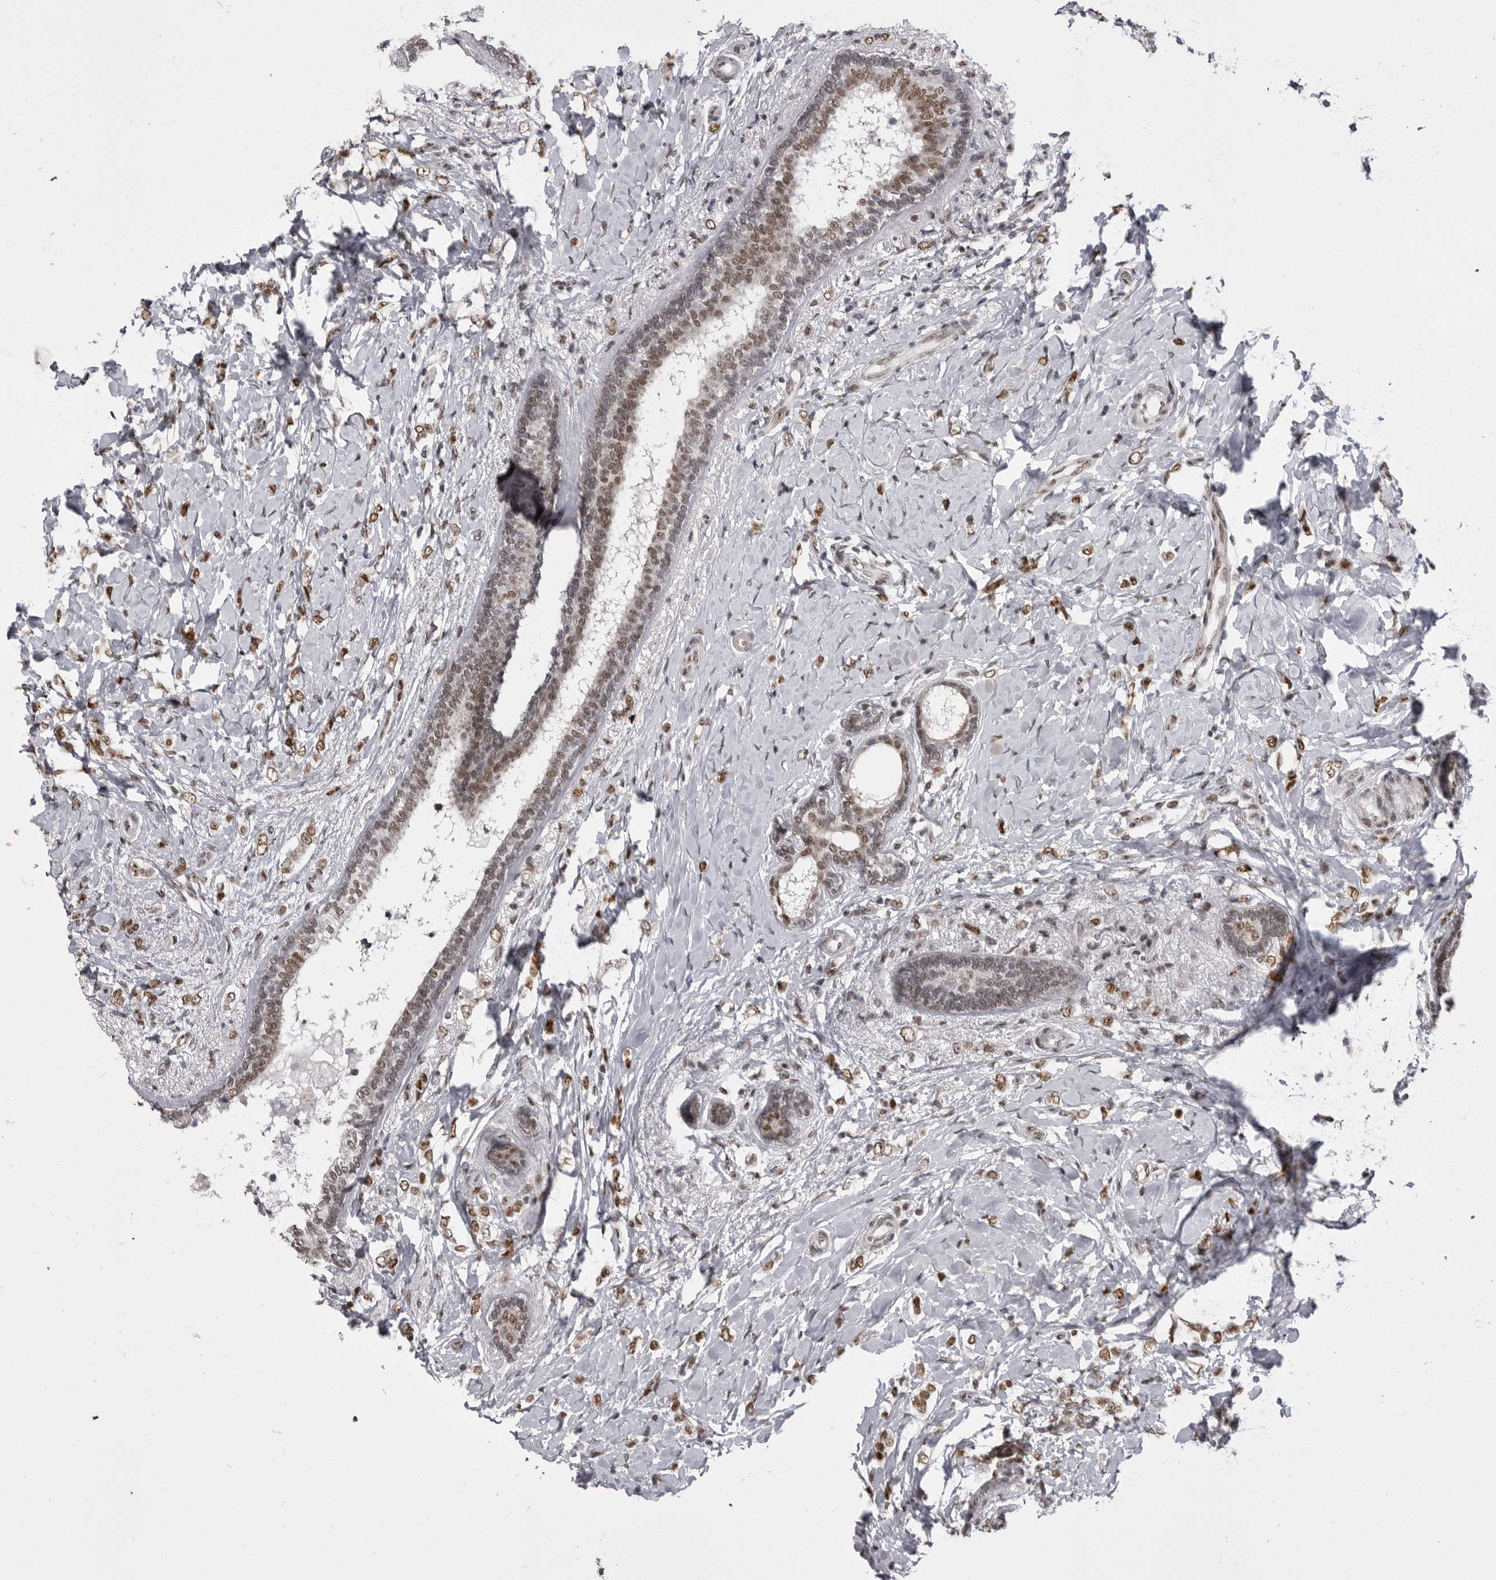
{"staining": {"intensity": "moderate", "quantity": ">75%", "location": "nuclear"}, "tissue": "breast cancer", "cell_type": "Tumor cells", "image_type": "cancer", "snomed": [{"axis": "morphology", "description": "Normal tissue, NOS"}, {"axis": "morphology", "description": "Lobular carcinoma"}, {"axis": "topography", "description": "Breast"}], "caption": "Breast cancer (lobular carcinoma) stained with immunohistochemistry displays moderate nuclear expression in approximately >75% of tumor cells. (DAB IHC, brown staining for protein, blue staining for nuclei).", "gene": "MEPCE", "patient": {"sex": "female", "age": 47}}